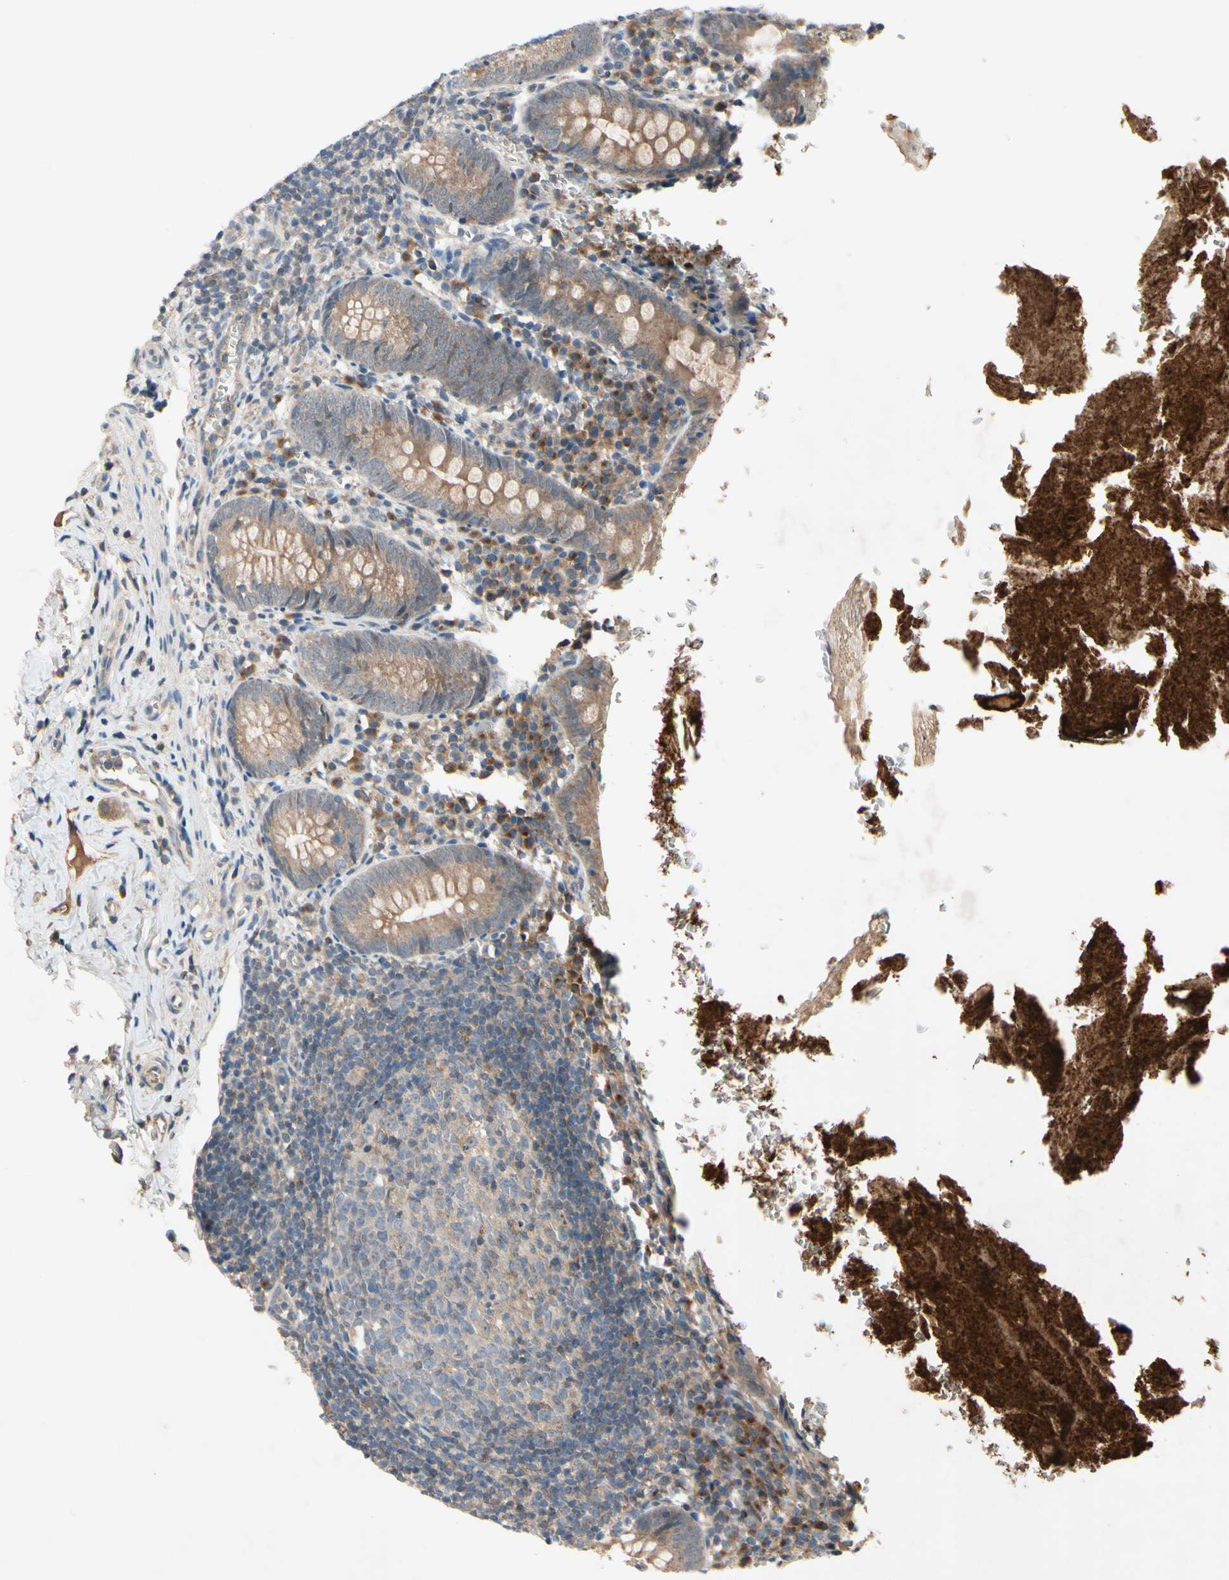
{"staining": {"intensity": "moderate", "quantity": ">75%", "location": "cytoplasmic/membranous"}, "tissue": "appendix", "cell_type": "Glandular cells", "image_type": "normal", "snomed": [{"axis": "morphology", "description": "Normal tissue, NOS"}, {"axis": "topography", "description": "Appendix"}], "caption": "Glandular cells demonstrate moderate cytoplasmic/membranous expression in approximately >75% of cells in benign appendix.", "gene": "NSF", "patient": {"sex": "female", "age": 10}}